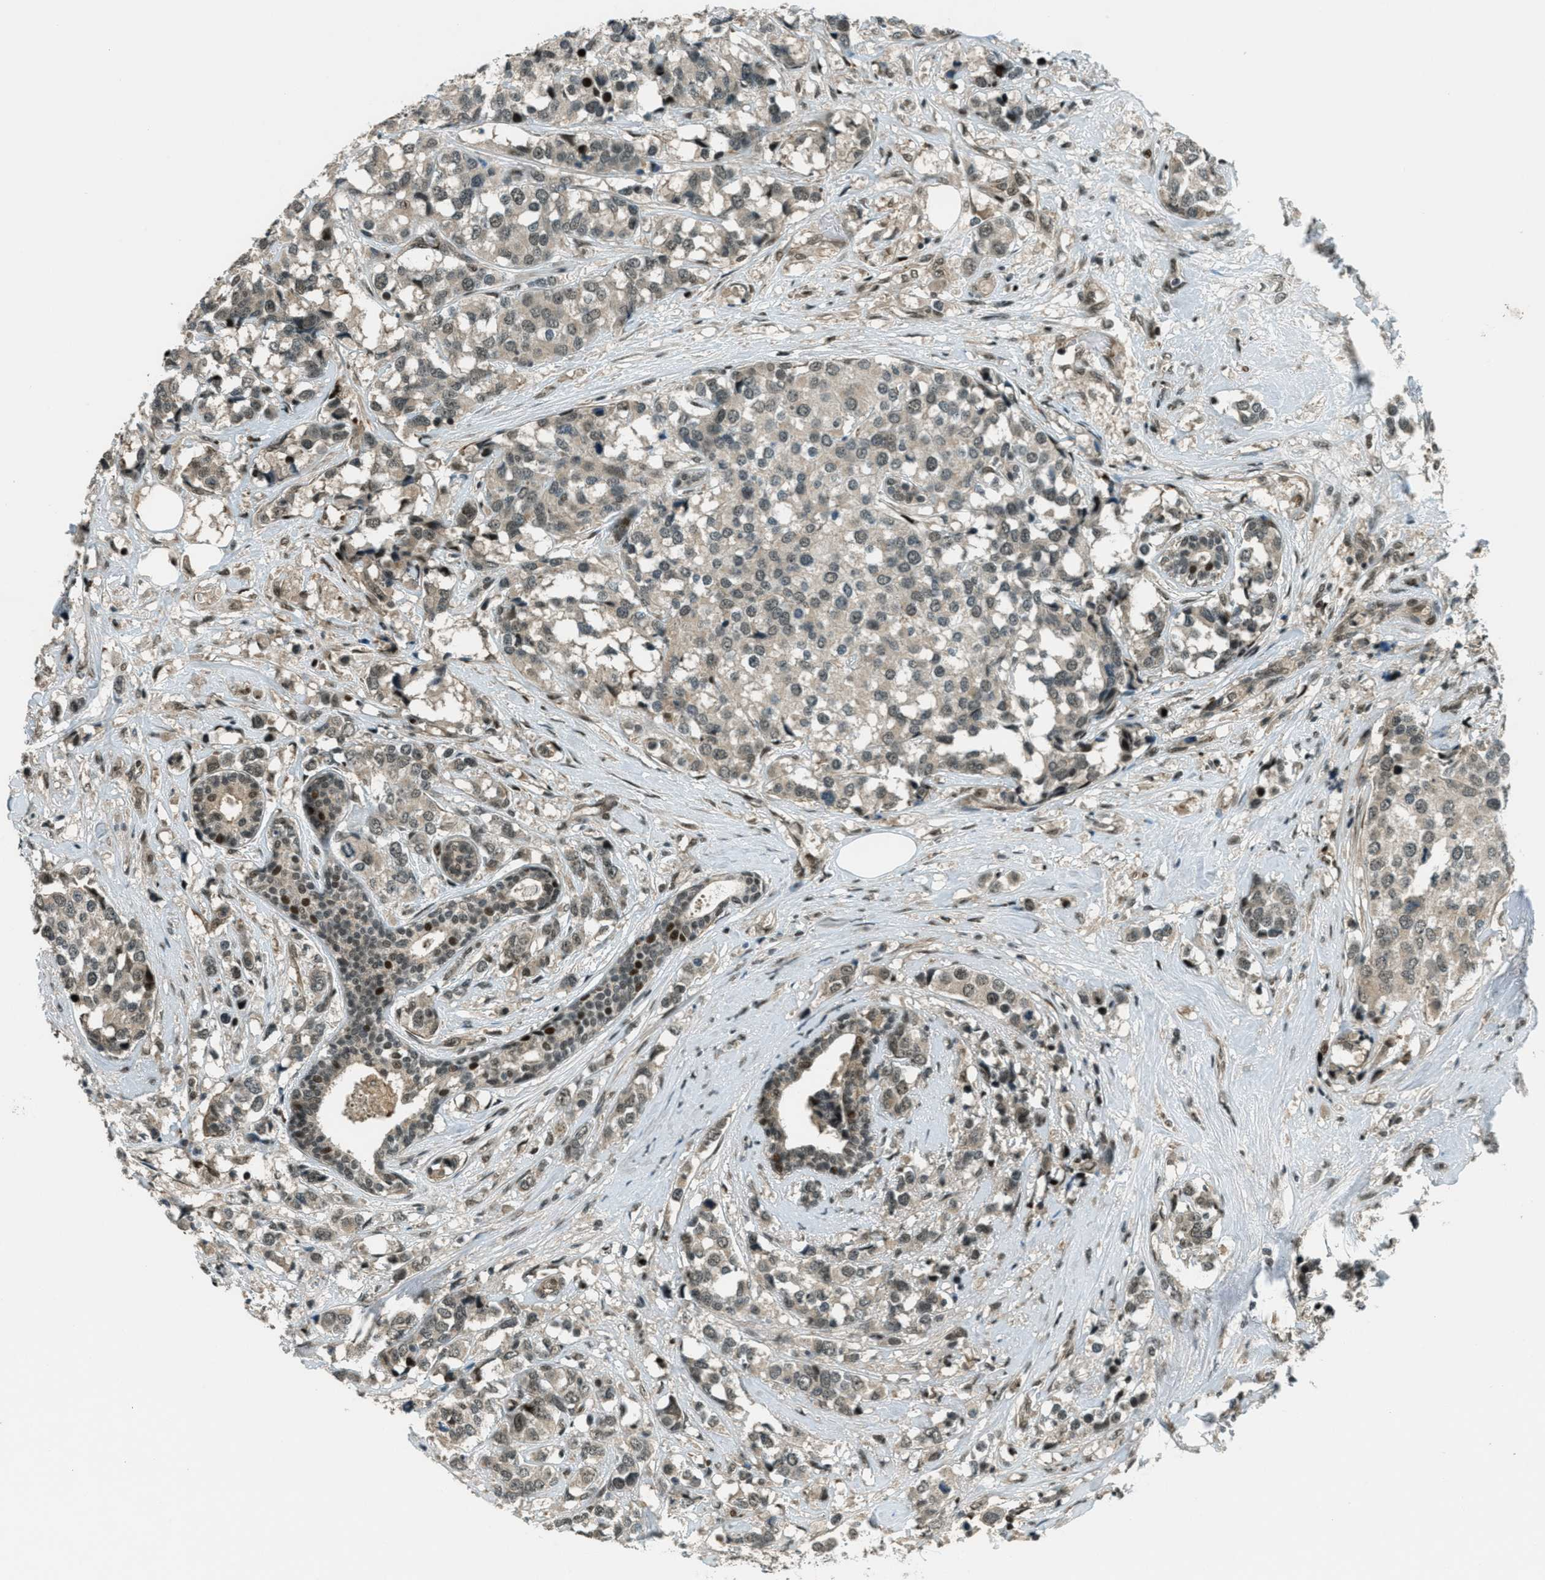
{"staining": {"intensity": "weak", "quantity": ">75%", "location": "cytoplasmic/membranous,nuclear"}, "tissue": "breast cancer", "cell_type": "Tumor cells", "image_type": "cancer", "snomed": [{"axis": "morphology", "description": "Lobular carcinoma"}, {"axis": "topography", "description": "Breast"}], "caption": "DAB (3,3'-diaminobenzidine) immunohistochemical staining of breast cancer (lobular carcinoma) exhibits weak cytoplasmic/membranous and nuclear protein staining in about >75% of tumor cells.", "gene": "FOXM1", "patient": {"sex": "female", "age": 59}}